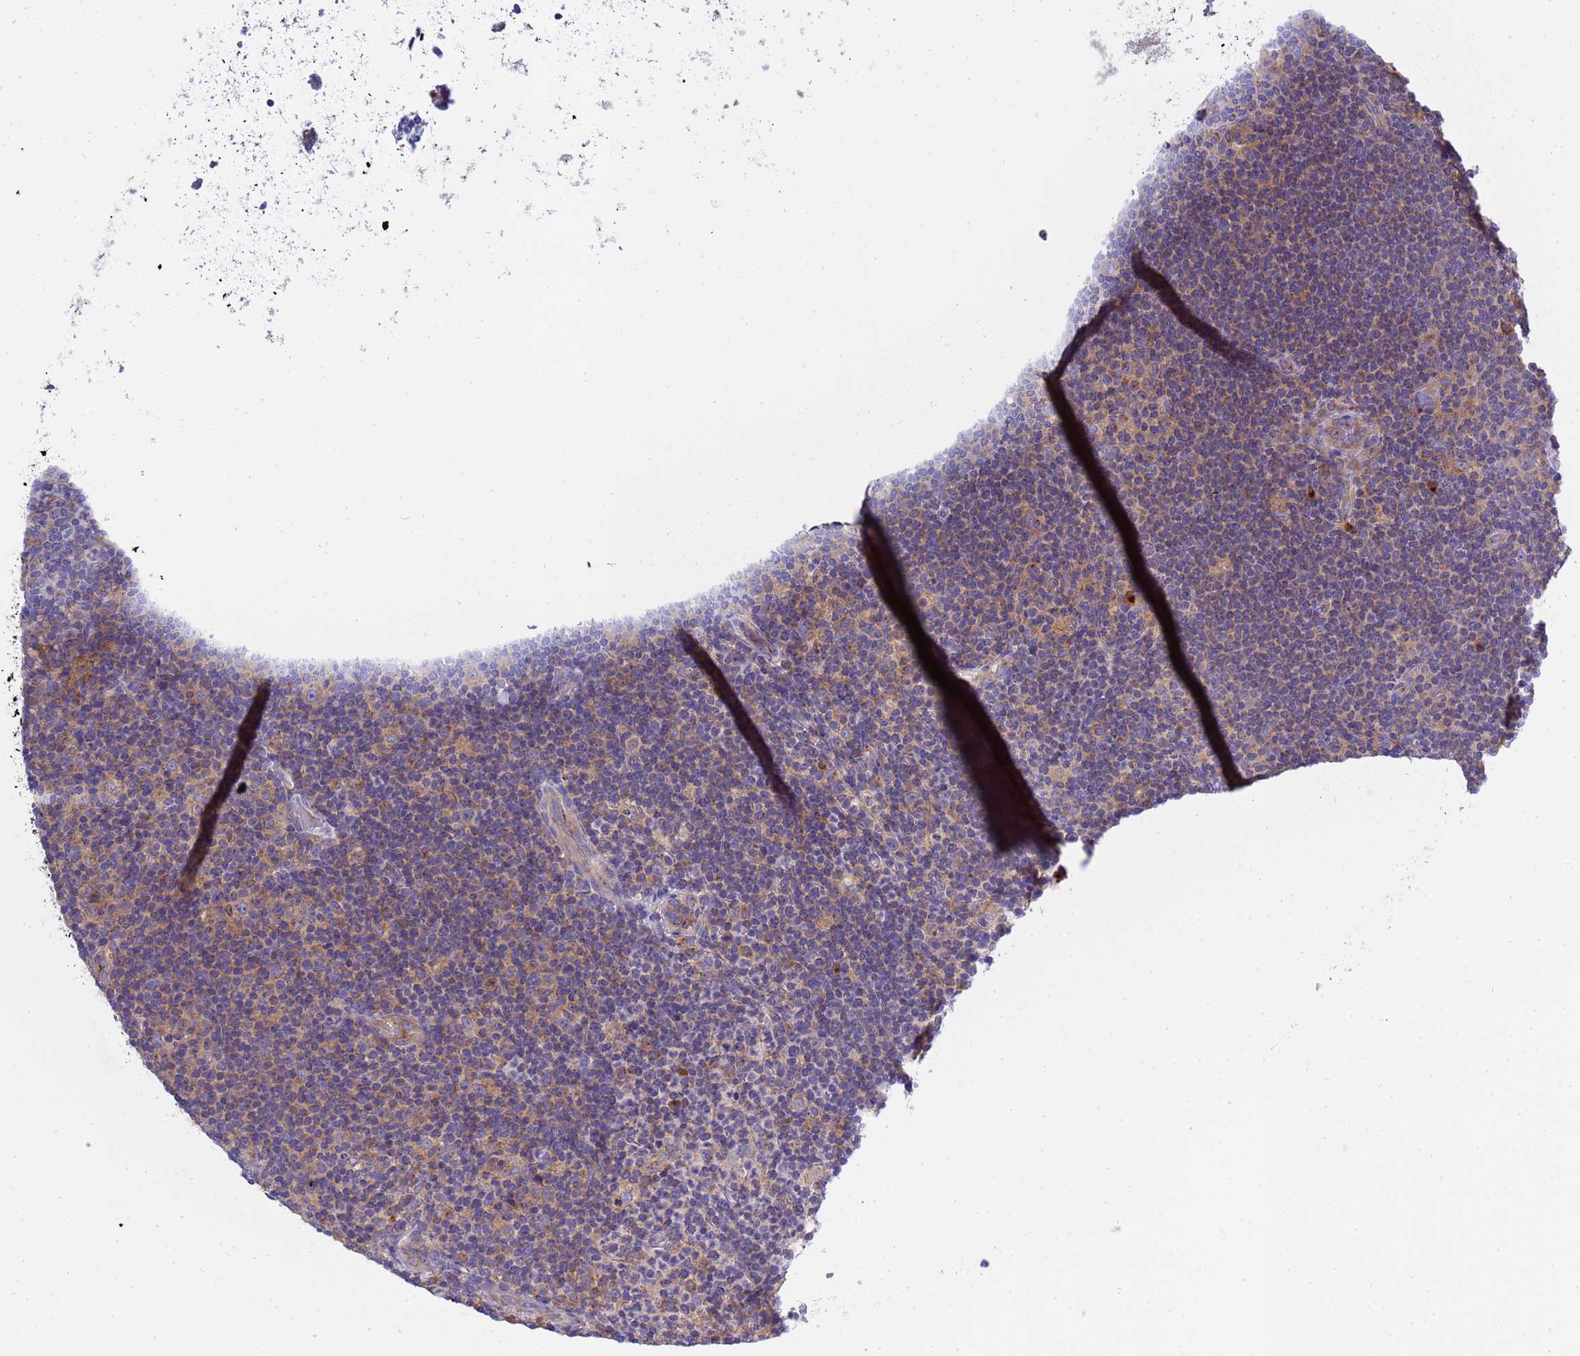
{"staining": {"intensity": "weak", "quantity": "25%-75%", "location": "cytoplasmic/membranous"}, "tissue": "lymphoma", "cell_type": "Tumor cells", "image_type": "cancer", "snomed": [{"axis": "morphology", "description": "Hodgkin's disease, NOS"}, {"axis": "topography", "description": "Lymph node"}], "caption": "Immunohistochemical staining of human Hodgkin's disease reveals low levels of weak cytoplasmic/membranous protein positivity in approximately 25%-75% of tumor cells. (brown staining indicates protein expression, while blue staining denotes nuclei).", "gene": "ANAPC1", "patient": {"sex": "female", "age": 57}}